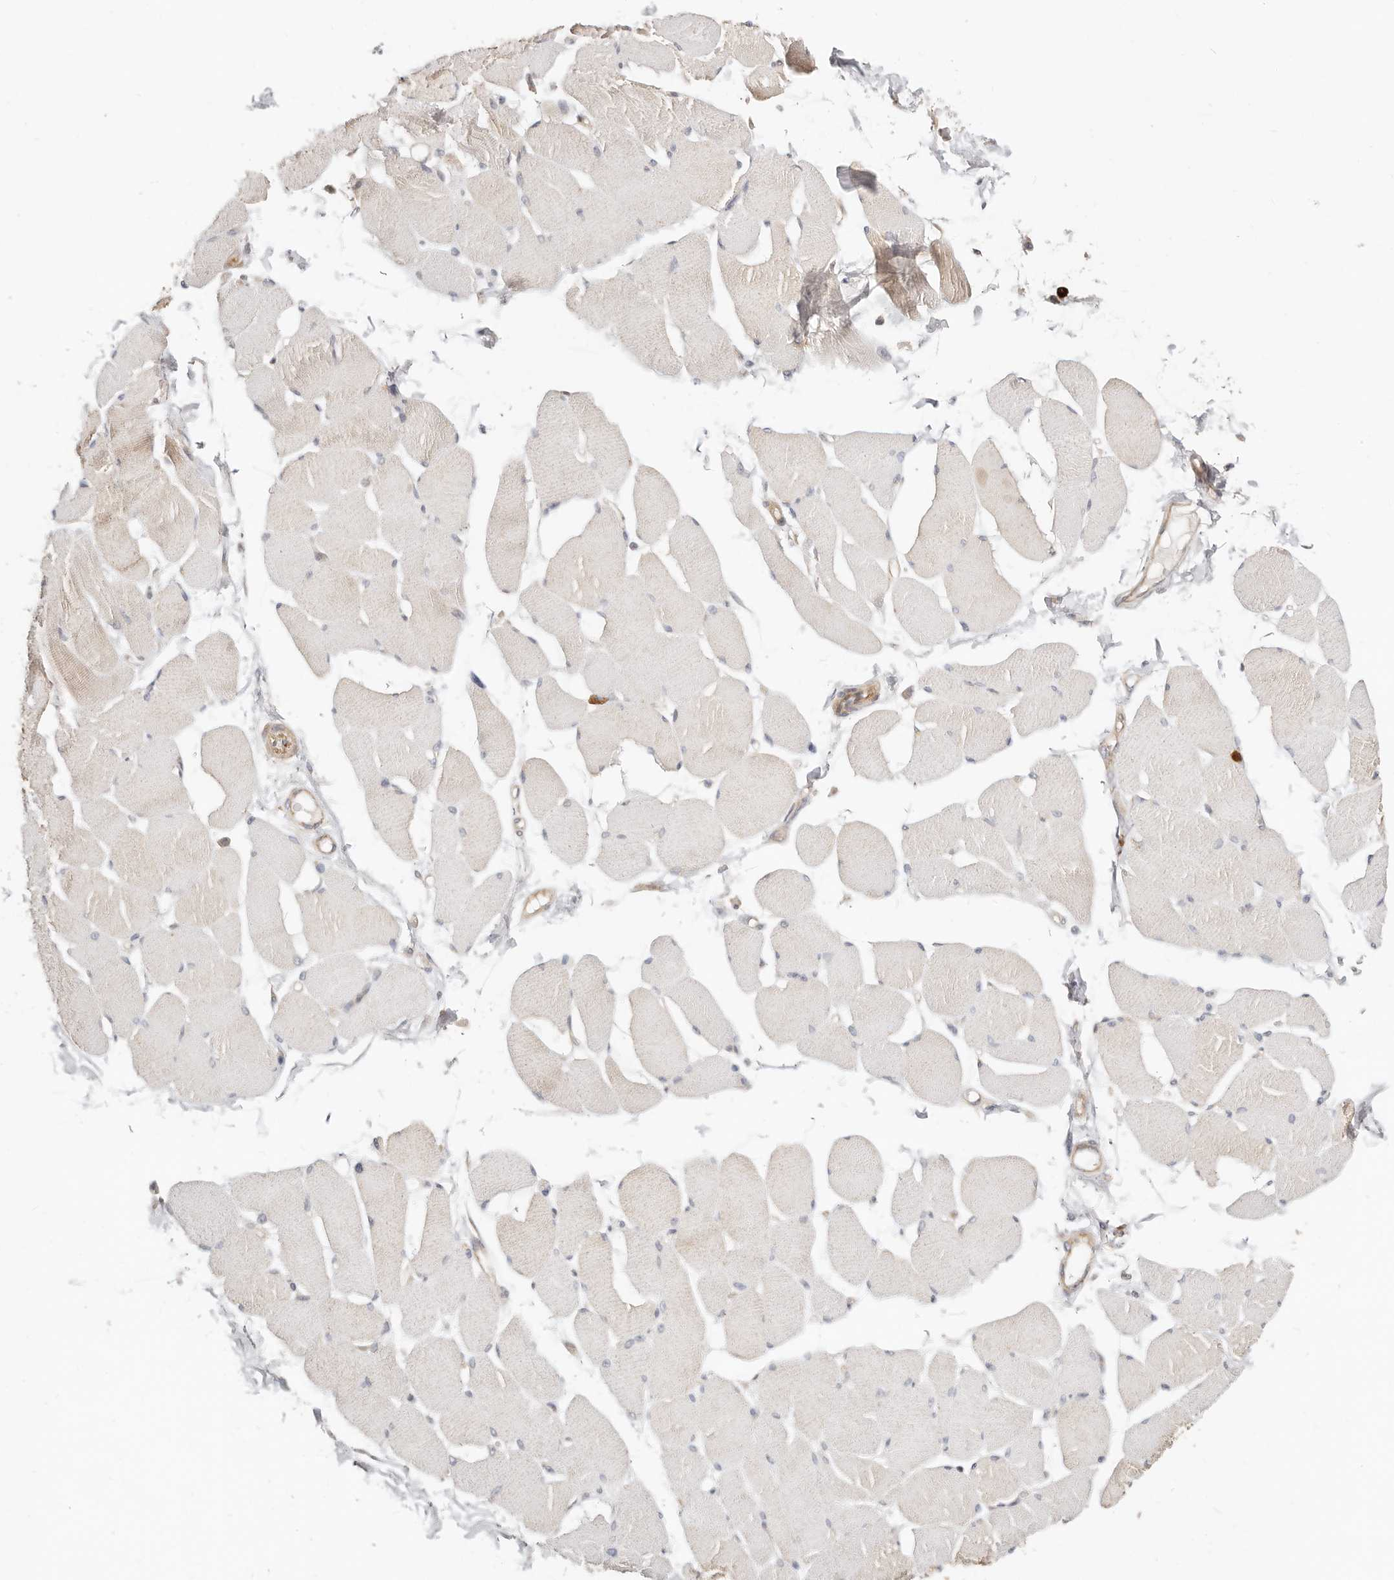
{"staining": {"intensity": "weak", "quantity": "<25%", "location": "cytoplasmic/membranous"}, "tissue": "skeletal muscle", "cell_type": "Myocytes", "image_type": "normal", "snomed": [{"axis": "morphology", "description": "Normal tissue, NOS"}, {"axis": "topography", "description": "Skin"}, {"axis": "topography", "description": "Skeletal muscle"}], "caption": "An IHC histopathology image of benign skeletal muscle is shown. There is no staining in myocytes of skeletal muscle. (DAB immunohistochemistry (IHC) with hematoxylin counter stain).", "gene": "ZRANB1", "patient": {"sex": "male", "age": 83}}